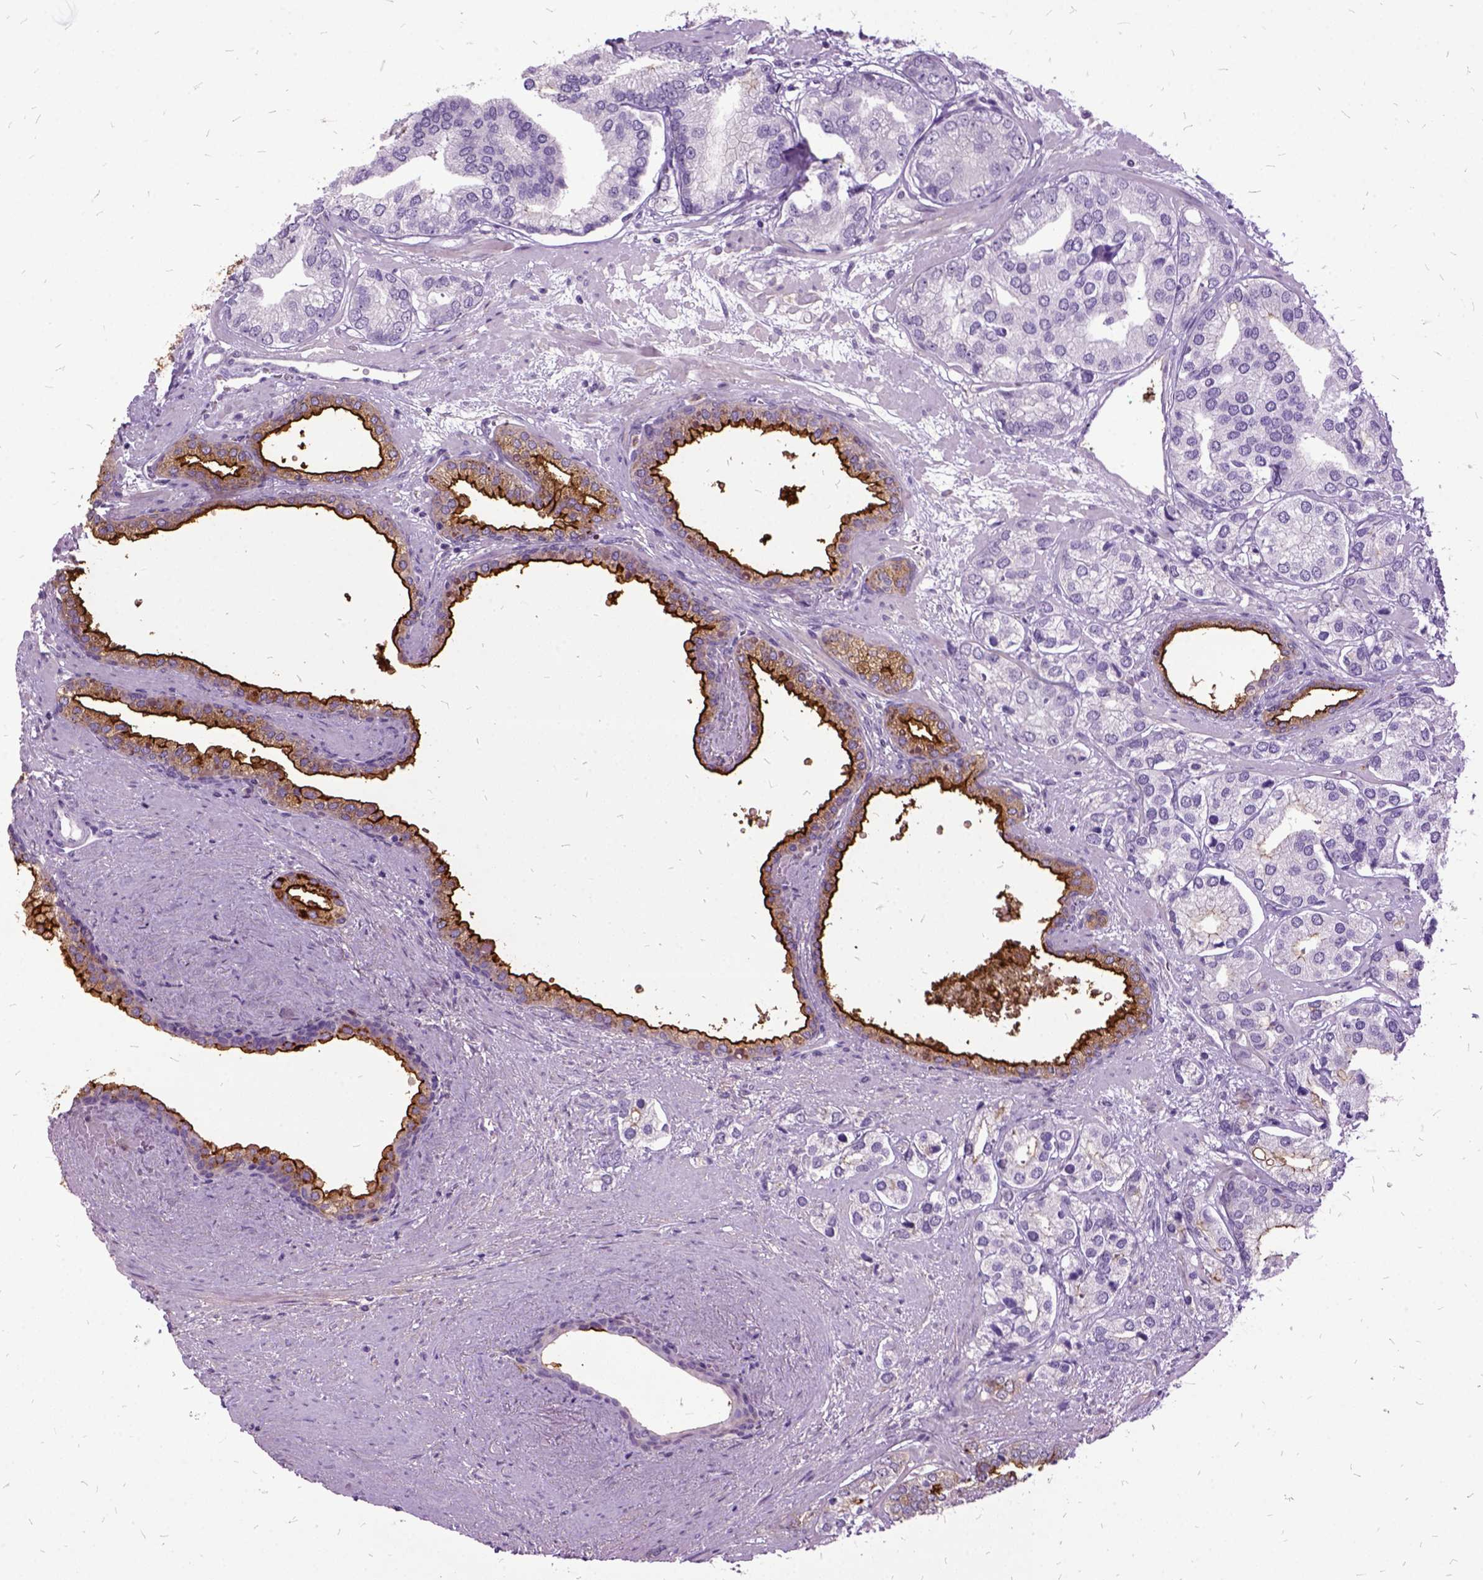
{"staining": {"intensity": "strong", "quantity": "<25%", "location": "cytoplasmic/membranous"}, "tissue": "prostate cancer", "cell_type": "Tumor cells", "image_type": "cancer", "snomed": [{"axis": "morphology", "description": "Adenocarcinoma, High grade"}, {"axis": "topography", "description": "Prostate"}], "caption": "A histopathology image of prostate cancer stained for a protein exhibits strong cytoplasmic/membranous brown staining in tumor cells.", "gene": "MME", "patient": {"sex": "male", "age": 58}}